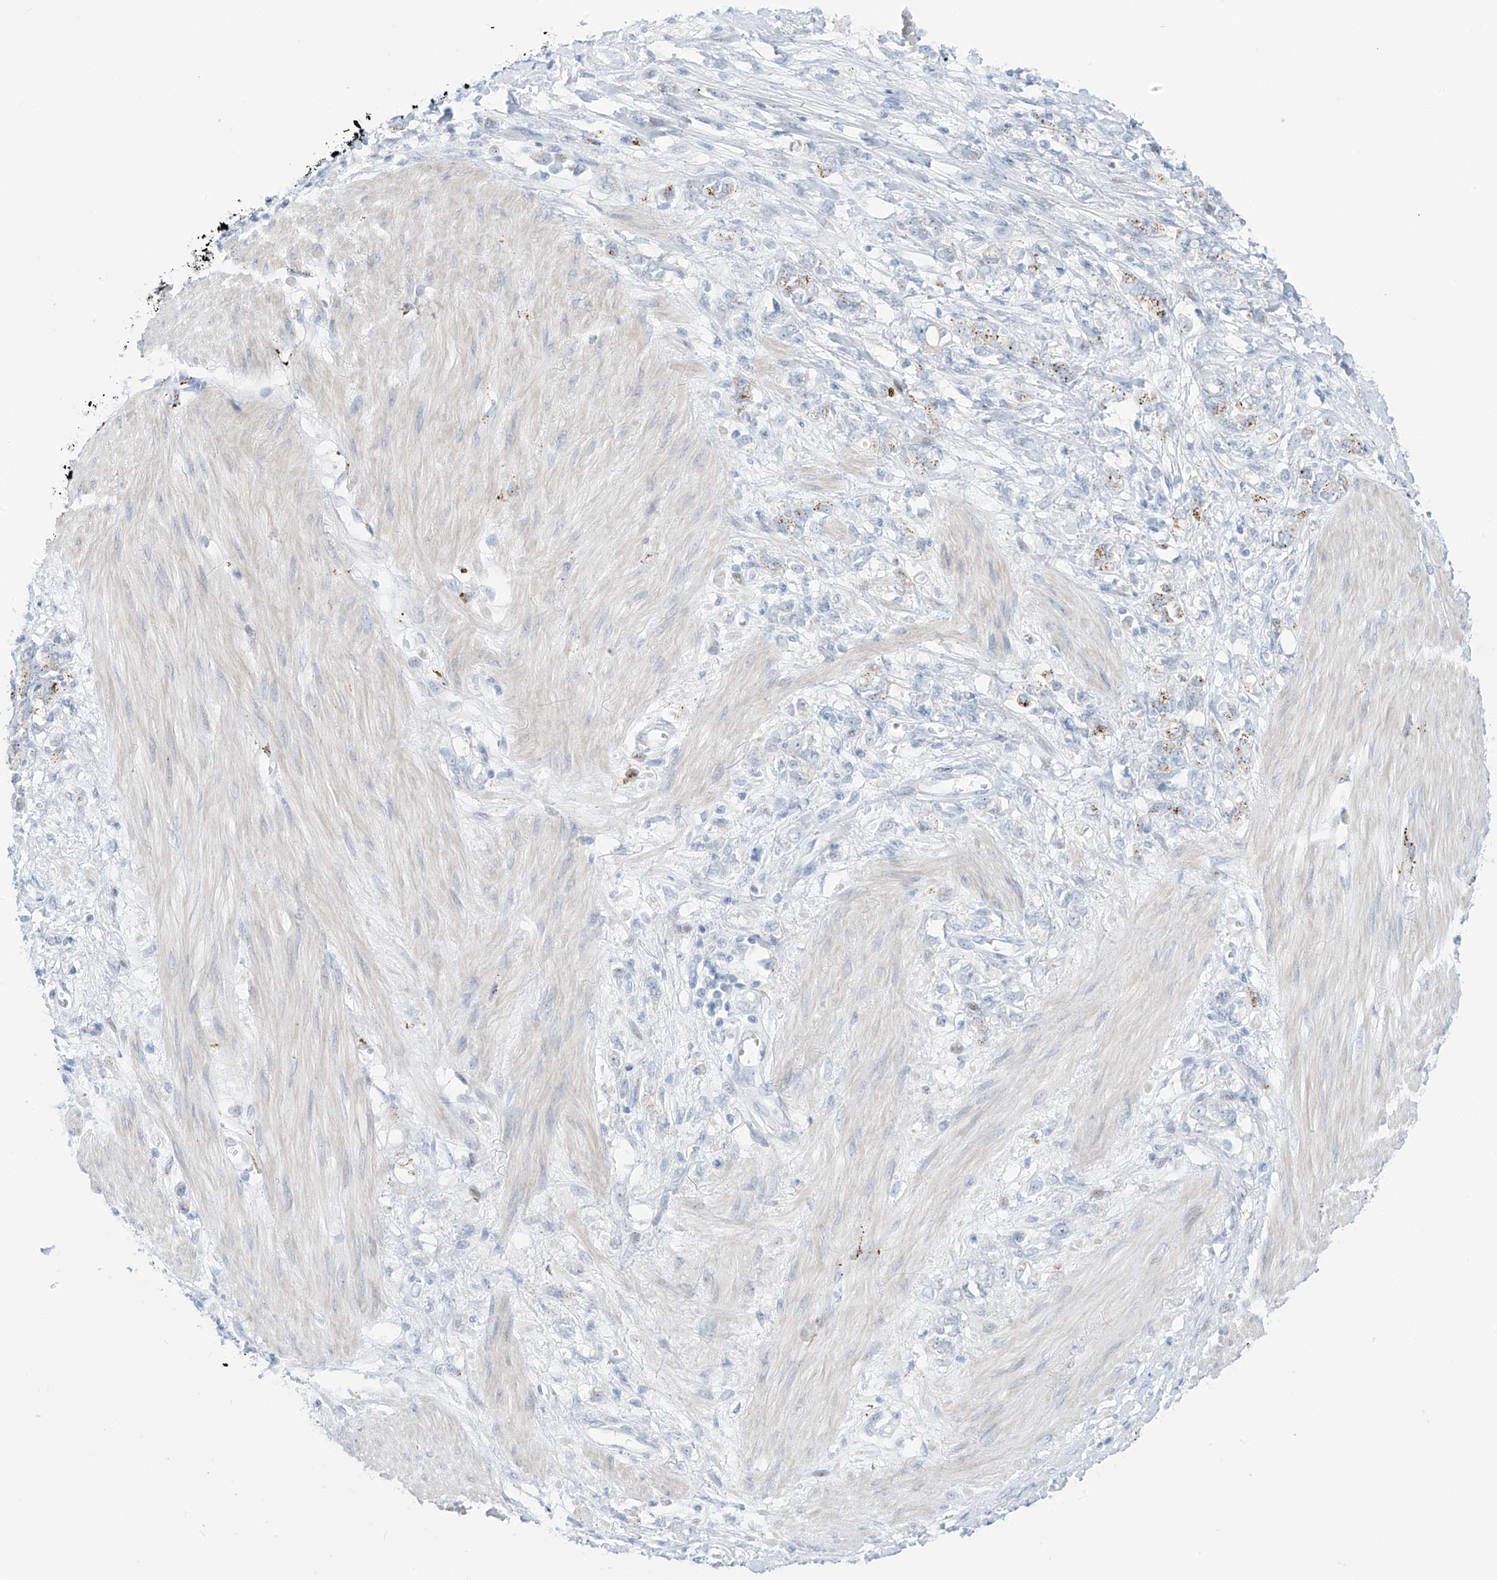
{"staining": {"intensity": "weak", "quantity": "25%-75%", "location": "cytoplasmic/membranous"}, "tissue": "stomach cancer", "cell_type": "Tumor cells", "image_type": "cancer", "snomed": [{"axis": "morphology", "description": "Adenocarcinoma, NOS"}, {"axis": "topography", "description": "Stomach"}], "caption": "There is low levels of weak cytoplasmic/membranous expression in tumor cells of adenocarcinoma (stomach), as demonstrated by immunohistochemical staining (brown color).", "gene": "PSPH", "patient": {"sex": "female", "age": 76}}